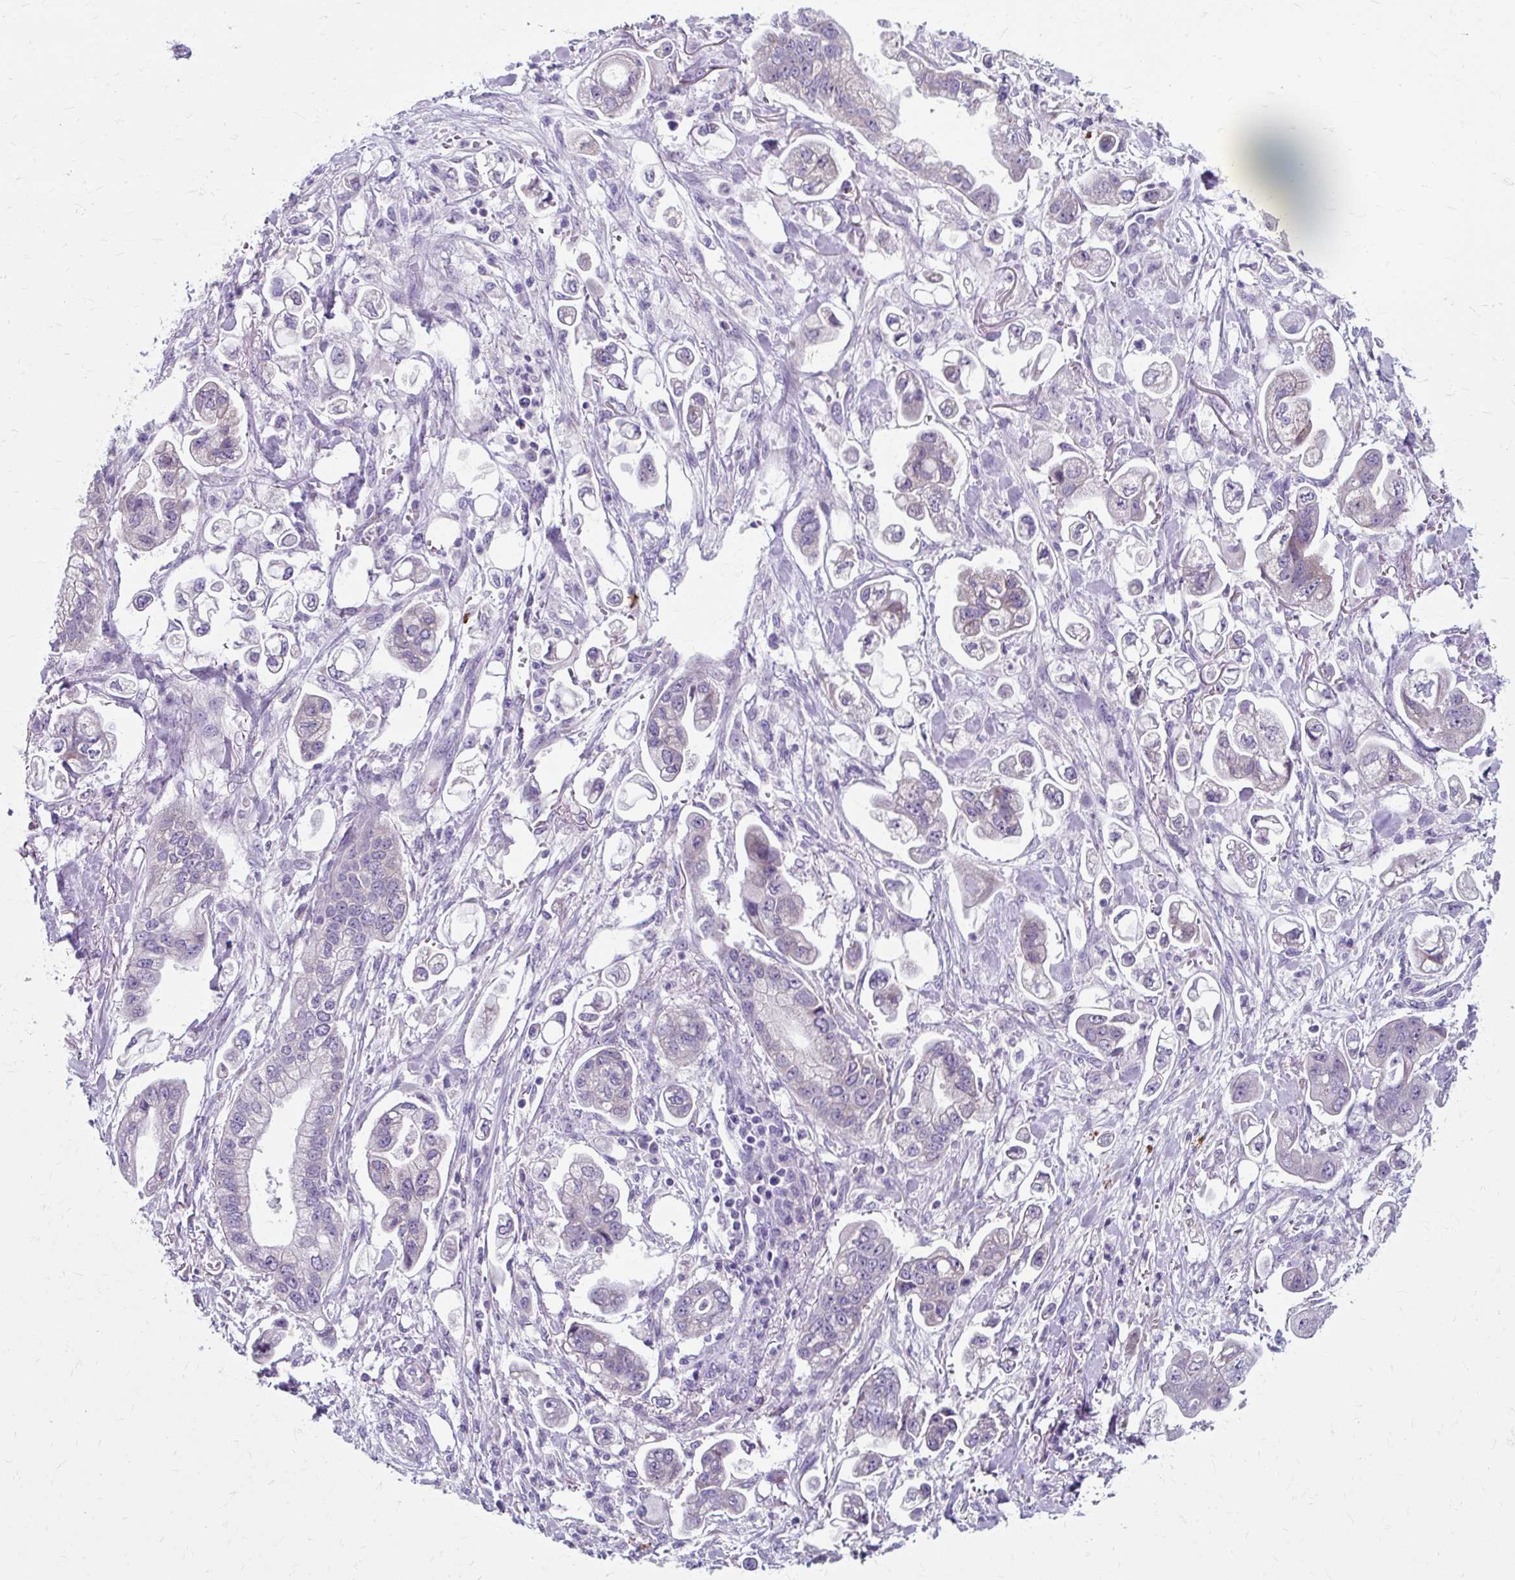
{"staining": {"intensity": "negative", "quantity": "none", "location": "none"}, "tissue": "stomach cancer", "cell_type": "Tumor cells", "image_type": "cancer", "snomed": [{"axis": "morphology", "description": "Adenocarcinoma, NOS"}, {"axis": "topography", "description": "Stomach"}], "caption": "A histopathology image of stomach cancer (adenocarcinoma) stained for a protein shows no brown staining in tumor cells.", "gene": "ZNF555", "patient": {"sex": "male", "age": 62}}